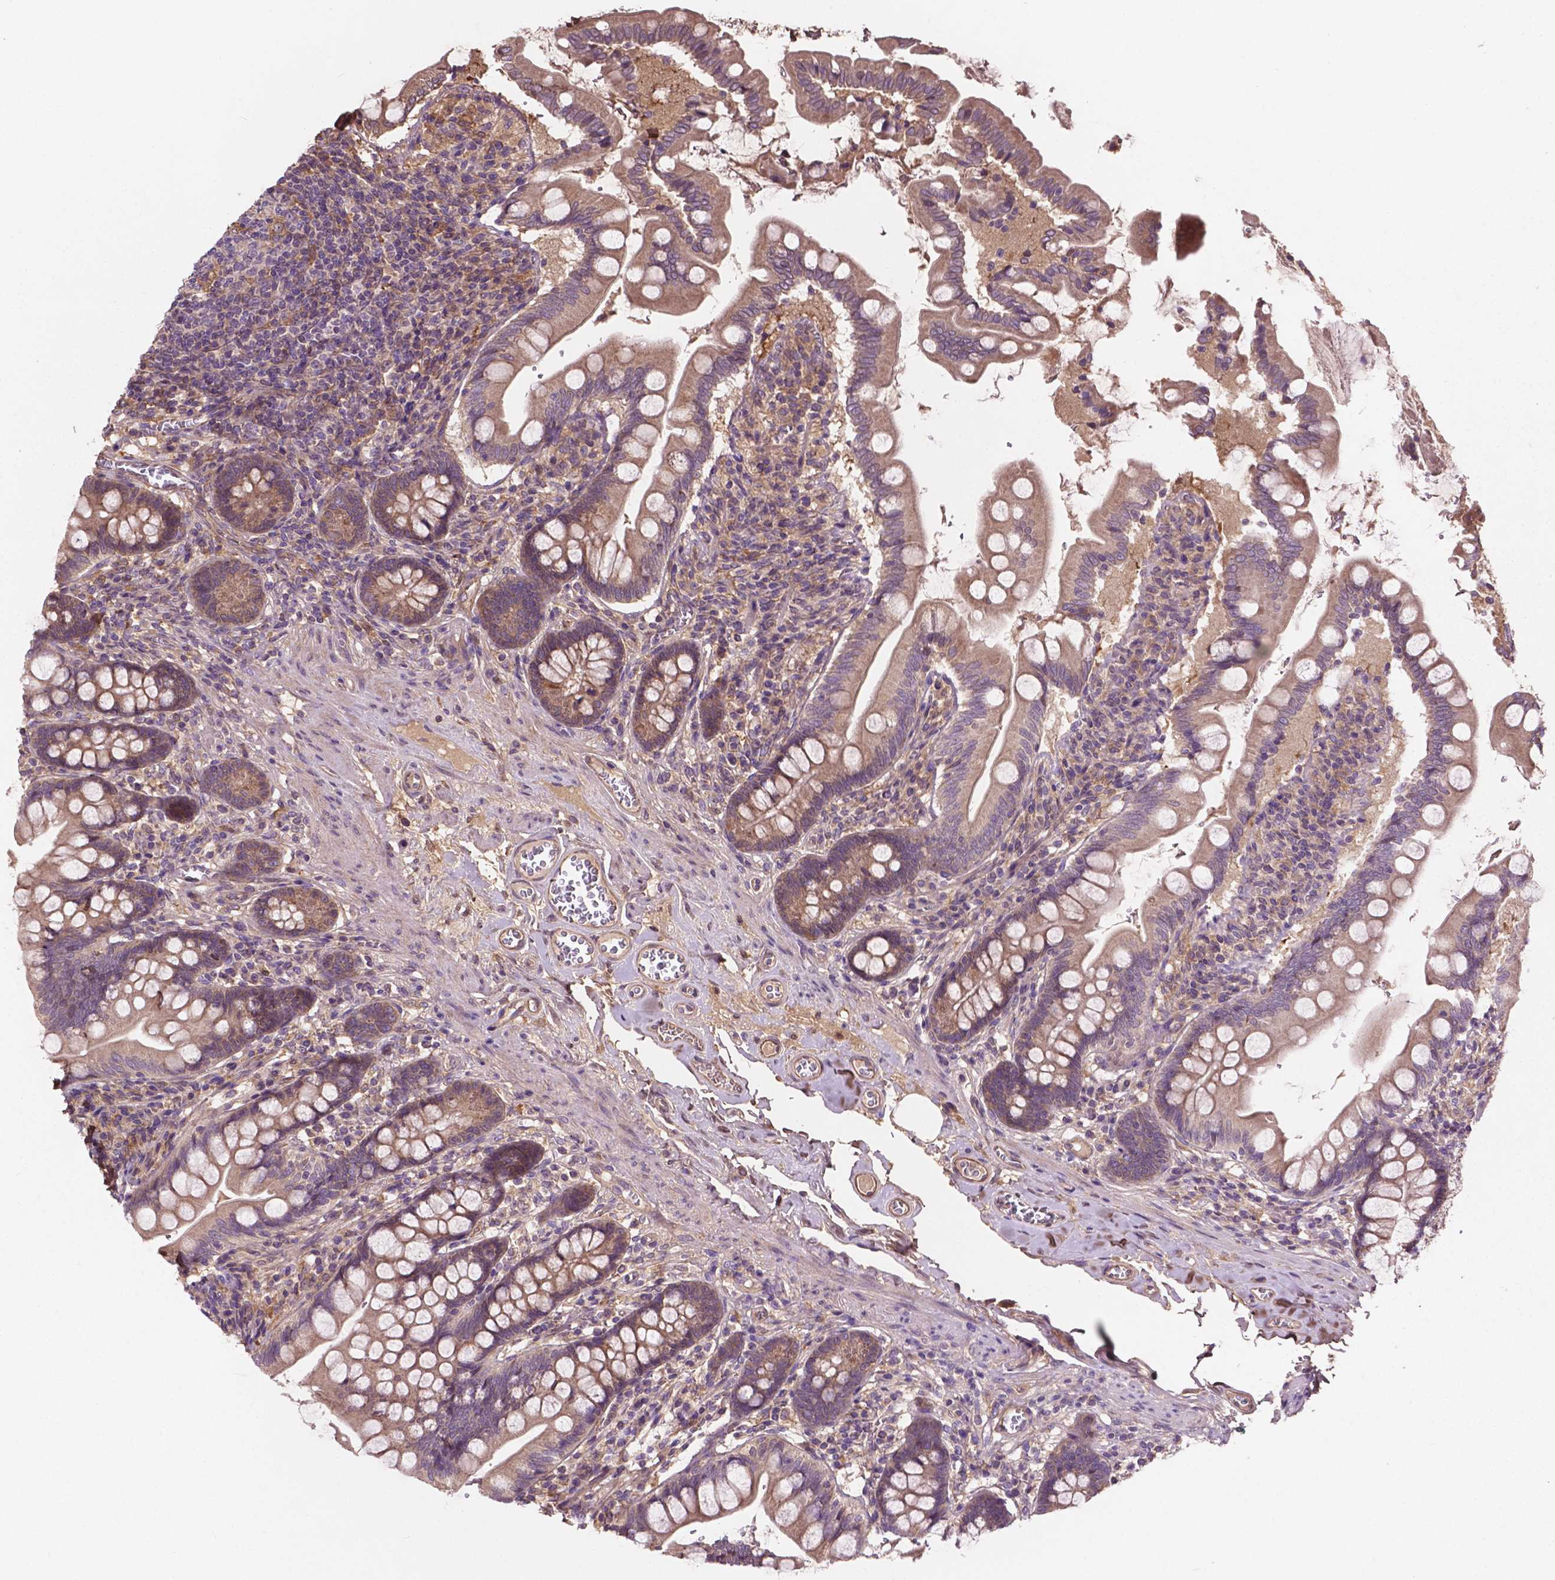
{"staining": {"intensity": "moderate", "quantity": ">75%", "location": "cytoplasmic/membranous"}, "tissue": "small intestine", "cell_type": "Glandular cells", "image_type": "normal", "snomed": [{"axis": "morphology", "description": "Normal tissue, NOS"}, {"axis": "topography", "description": "Small intestine"}], "caption": "Immunohistochemistry (IHC) staining of unremarkable small intestine, which displays medium levels of moderate cytoplasmic/membranous positivity in about >75% of glandular cells indicating moderate cytoplasmic/membranous protein expression. The staining was performed using DAB (brown) for protein detection and nuclei were counterstained in hematoxylin (blue).", "gene": "GJA9", "patient": {"sex": "female", "age": 56}}